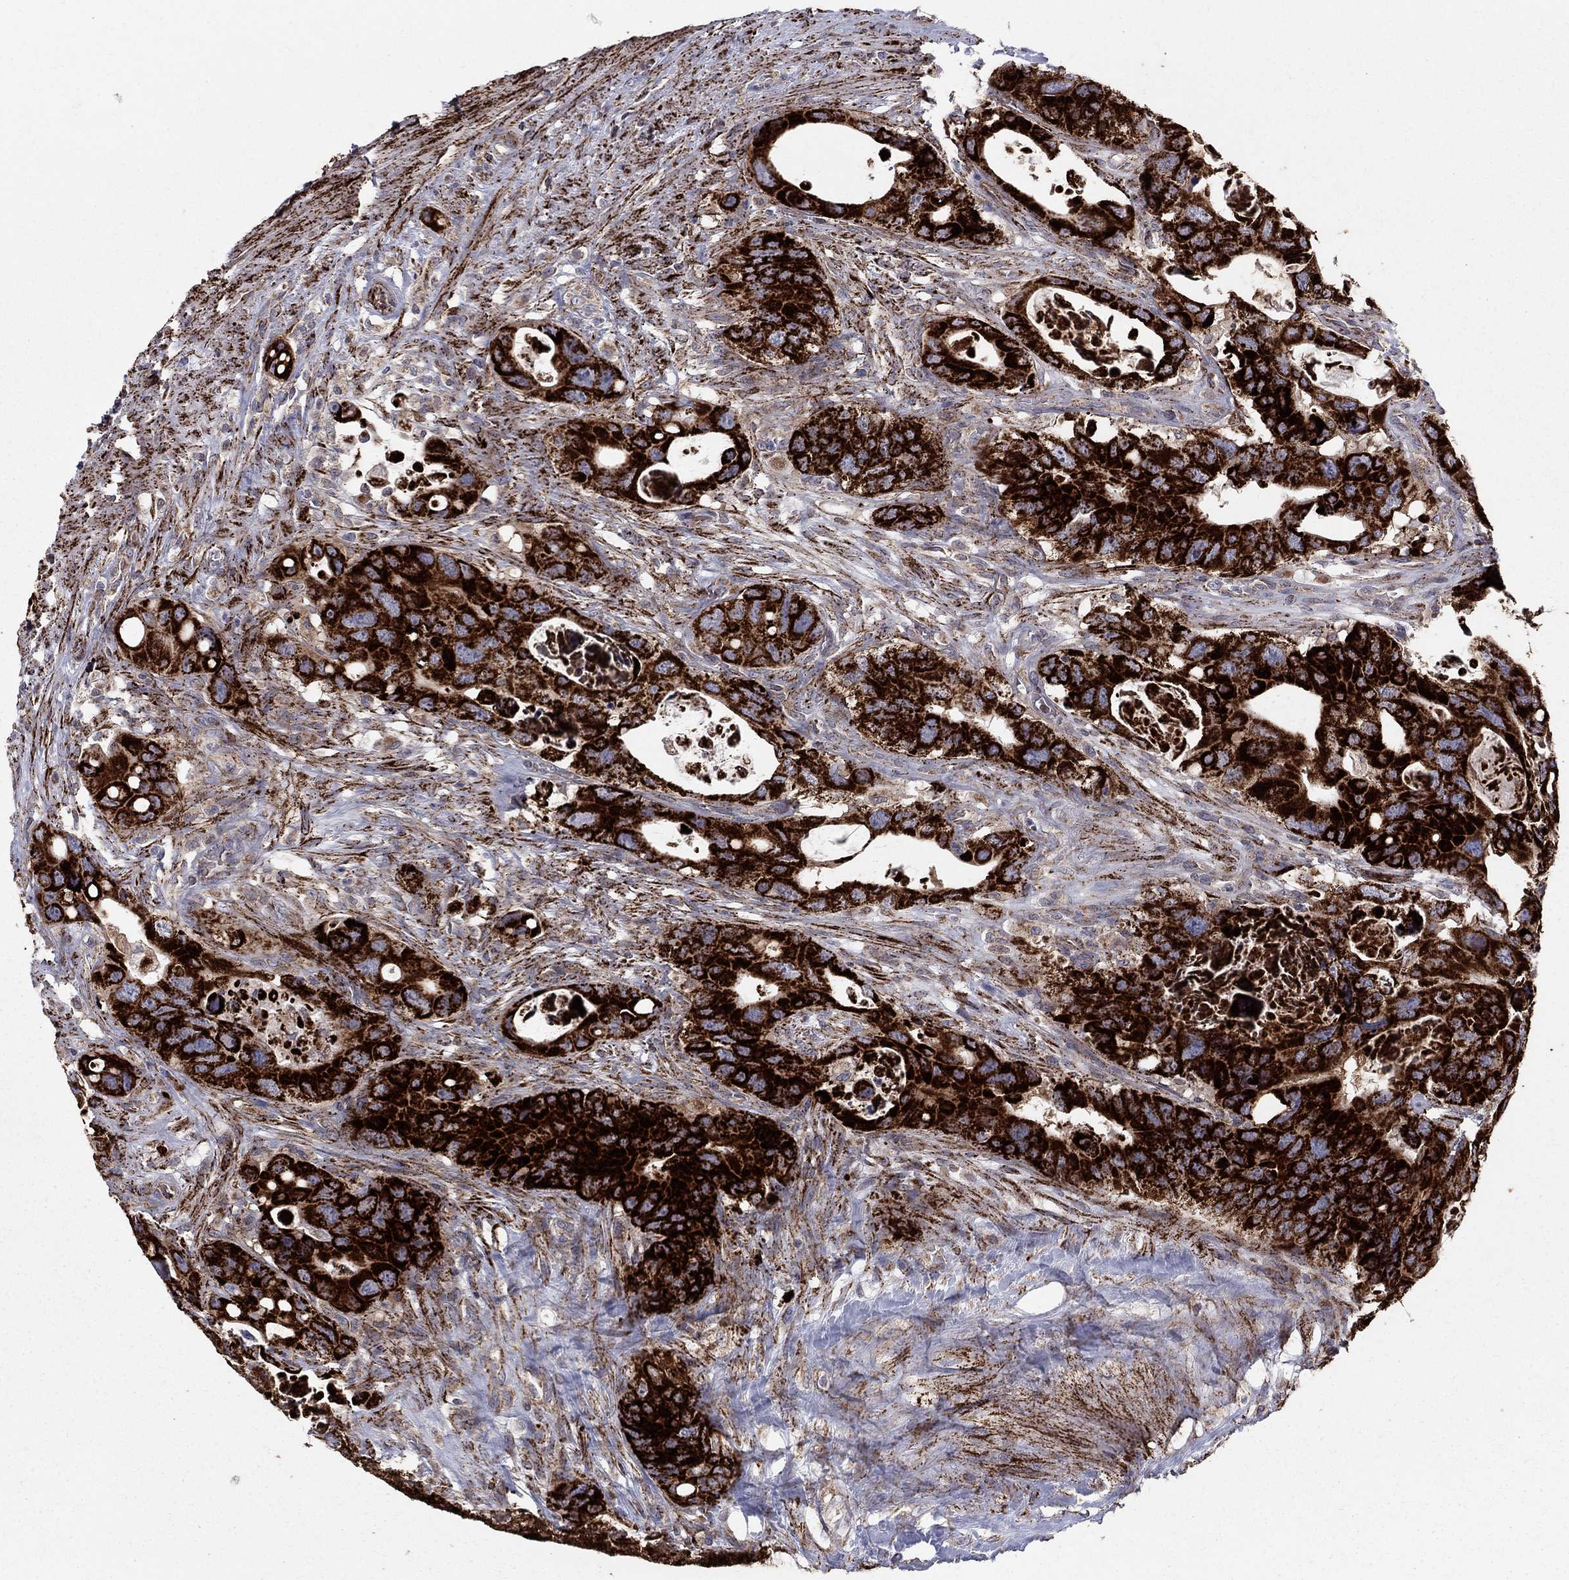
{"staining": {"intensity": "strong", "quantity": ">75%", "location": "cytoplasmic/membranous"}, "tissue": "colorectal cancer", "cell_type": "Tumor cells", "image_type": "cancer", "snomed": [{"axis": "morphology", "description": "Adenocarcinoma, NOS"}, {"axis": "topography", "description": "Rectum"}], "caption": "The micrograph reveals a brown stain indicating the presence of a protein in the cytoplasmic/membranous of tumor cells in colorectal cancer (adenocarcinoma).", "gene": "ALDH1B1", "patient": {"sex": "male", "age": 64}}